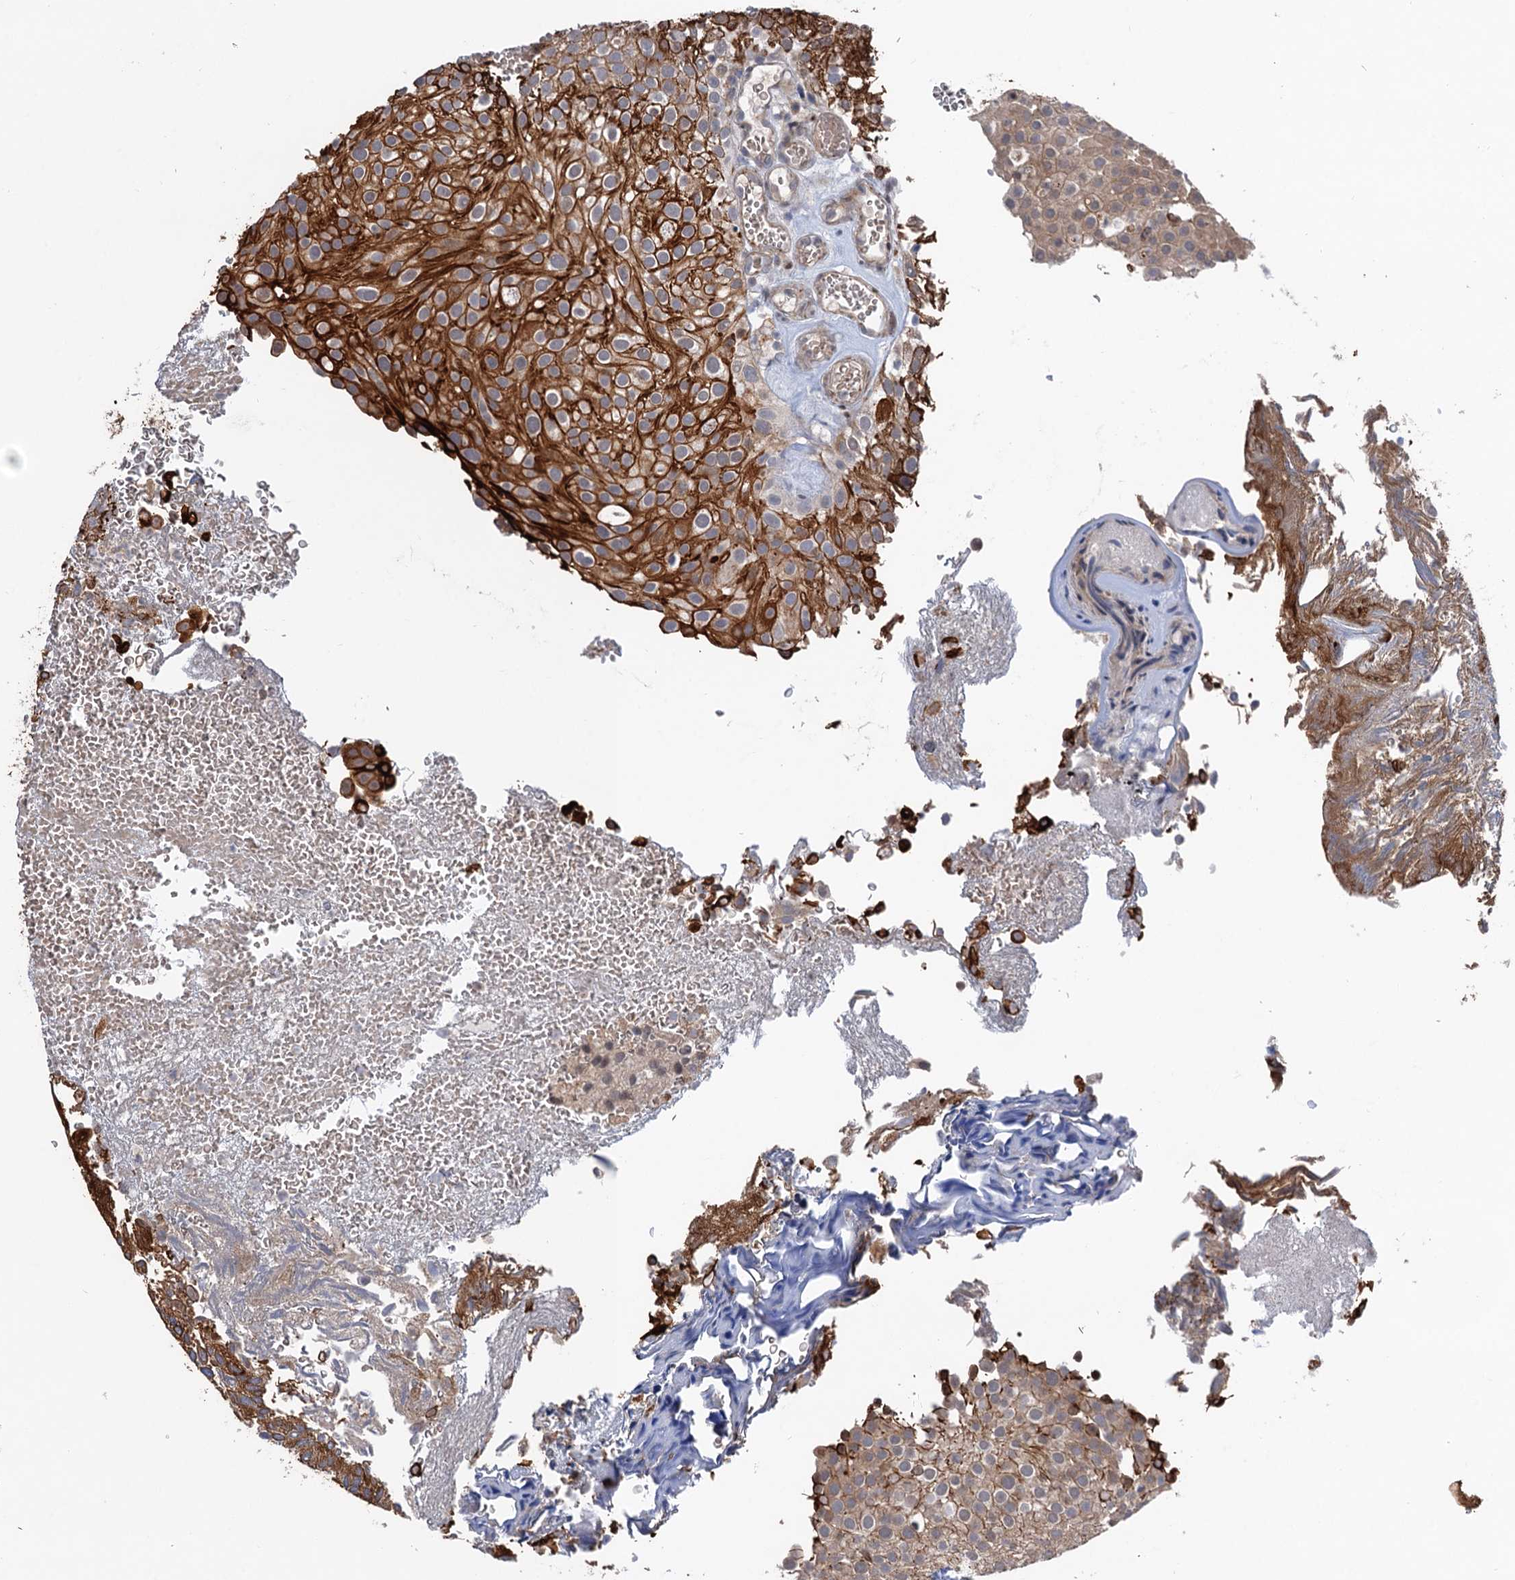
{"staining": {"intensity": "strong", "quantity": ">75%", "location": "cytoplasmic/membranous"}, "tissue": "urothelial cancer", "cell_type": "Tumor cells", "image_type": "cancer", "snomed": [{"axis": "morphology", "description": "Urothelial carcinoma, Low grade"}, {"axis": "topography", "description": "Urinary bladder"}], "caption": "Urothelial cancer tissue shows strong cytoplasmic/membranous expression in about >75% of tumor cells, visualized by immunohistochemistry.", "gene": "TTC31", "patient": {"sex": "male", "age": 78}}